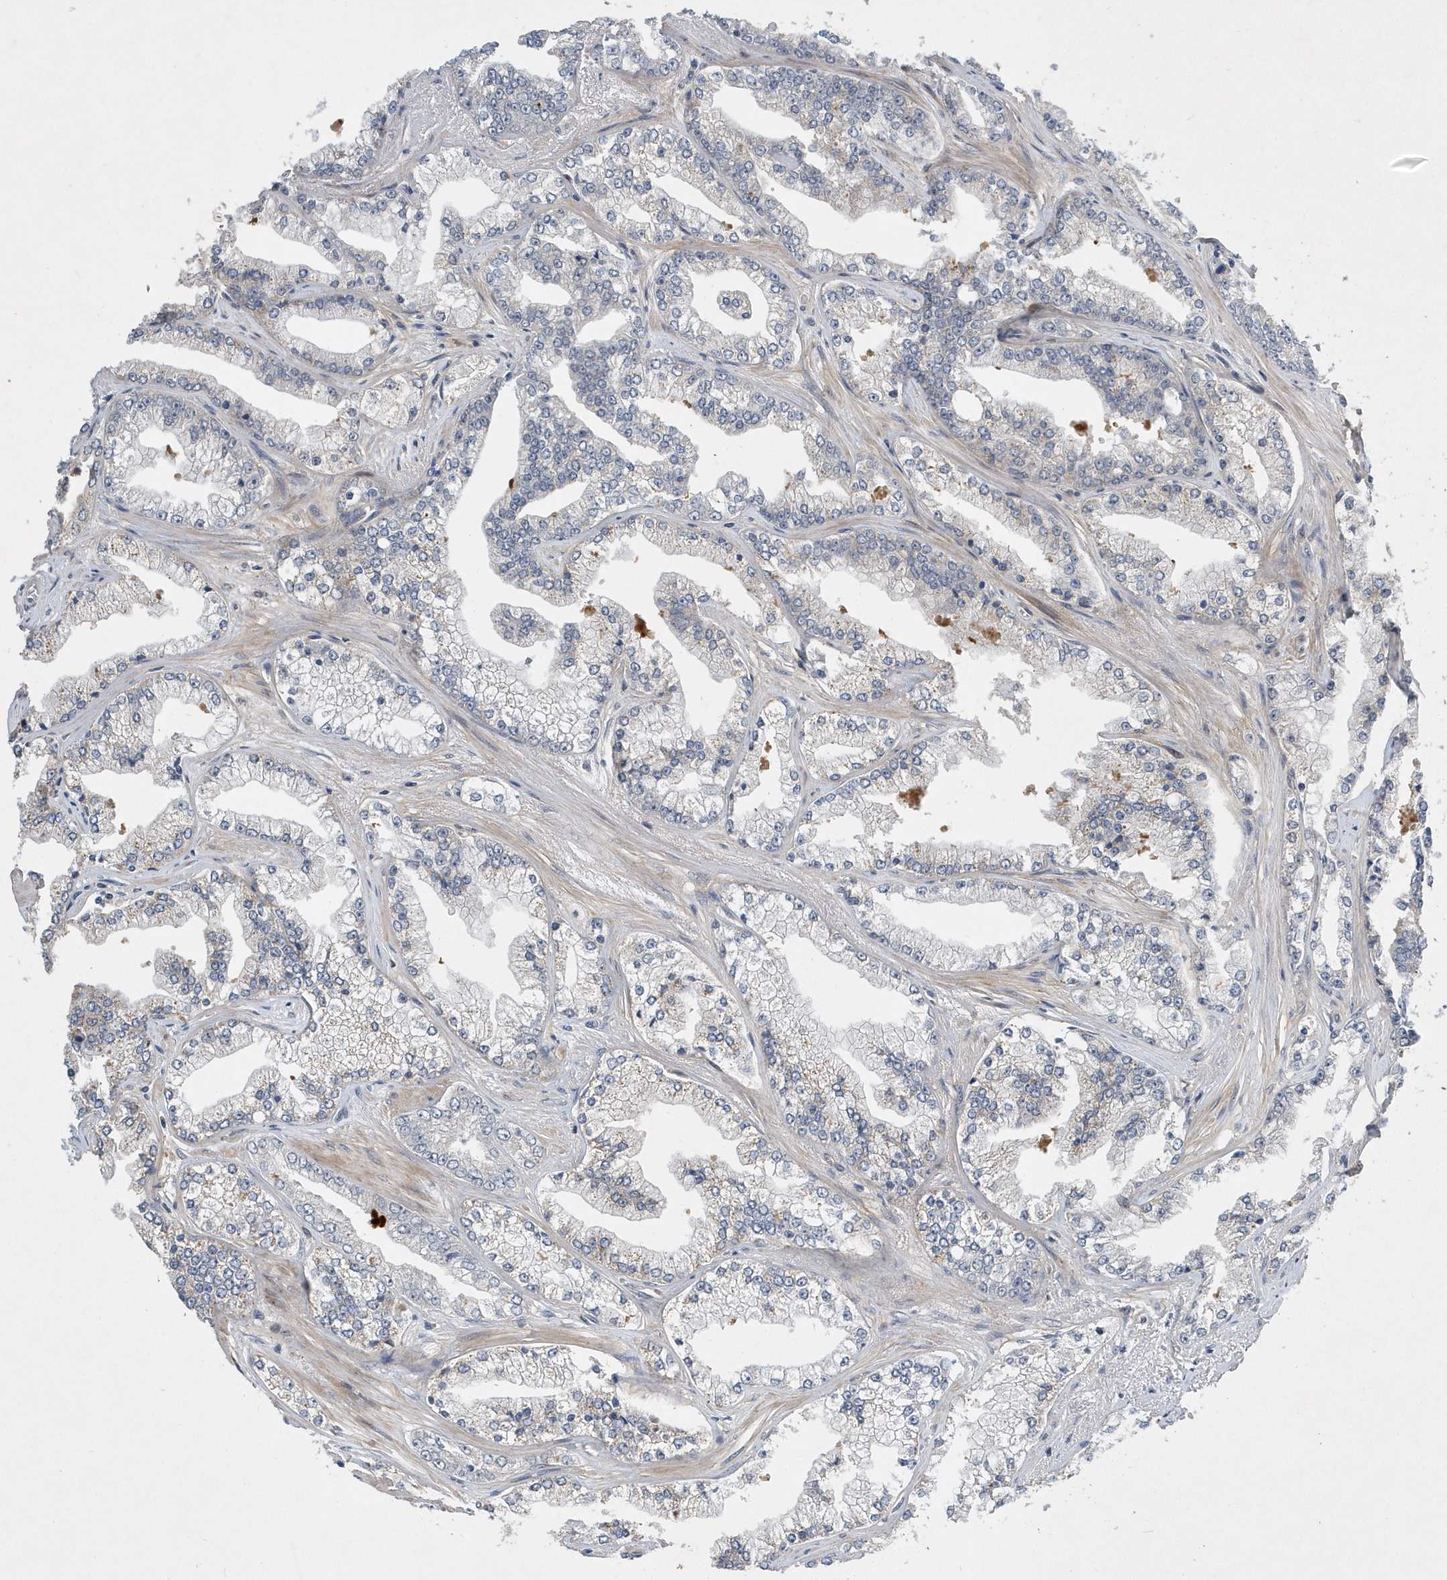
{"staining": {"intensity": "negative", "quantity": "none", "location": "none"}, "tissue": "prostate cancer", "cell_type": "Tumor cells", "image_type": "cancer", "snomed": [{"axis": "morphology", "description": "Adenocarcinoma, High grade"}, {"axis": "topography", "description": "Prostate"}], "caption": "The histopathology image shows no staining of tumor cells in adenocarcinoma (high-grade) (prostate).", "gene": "FAM217A", "patient": {"sex": "male", "age": 71}}